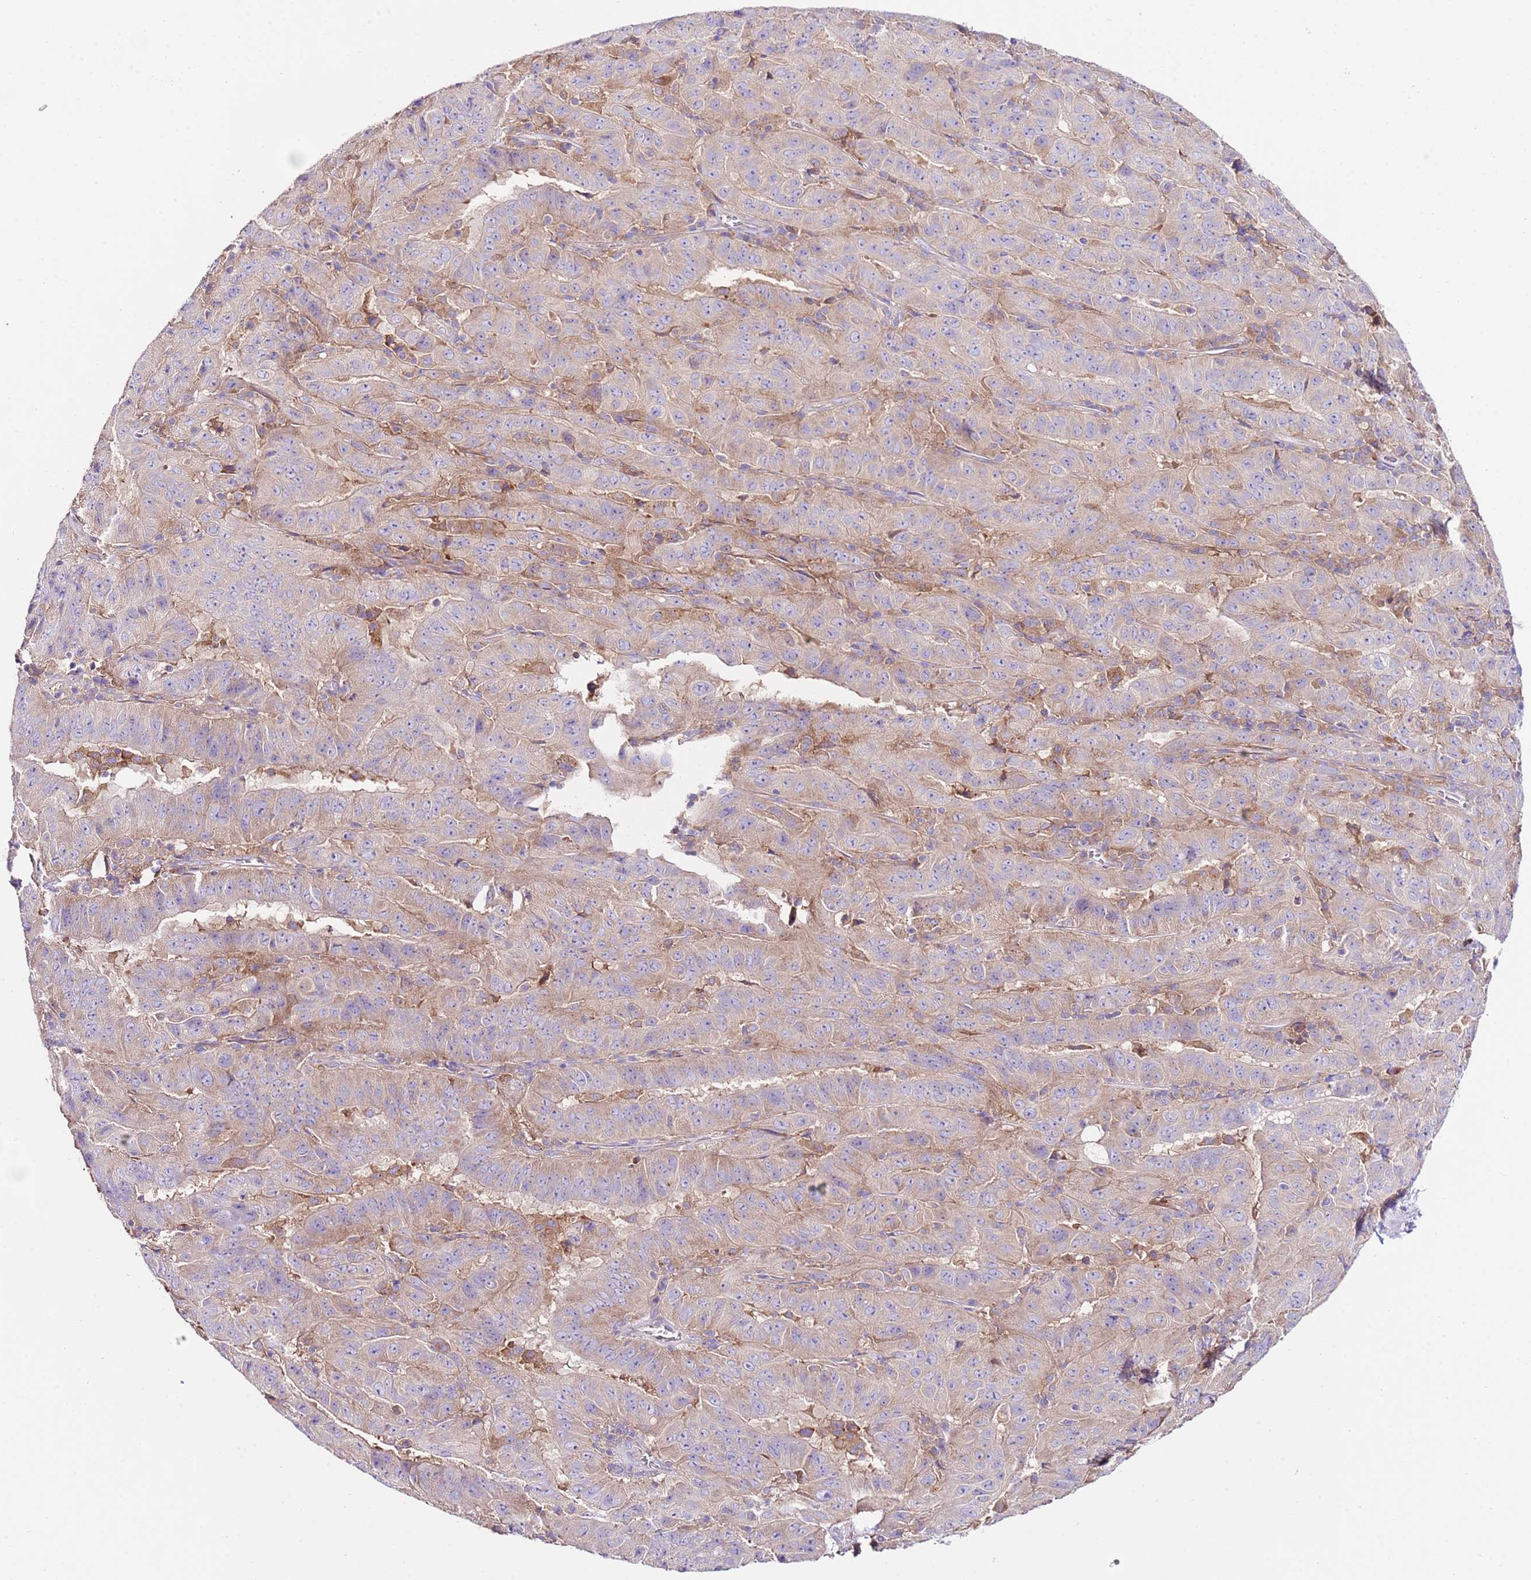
{"staining": {"intensity": "weak", "quantity": ">75%", "location": "cytoplasmic/membranous"}, "tissue": "pancreatic cancer", "cell_type": "Tumor cells", "image_type": "cancer", "snomed": [{"axis": "morphology", "description": "Adenocarcinoma, NOS"}, {"axis": "topography", "description": "Pancreas"}], "caption": "Immunohistochemistry (IHC) of pancreatic cancer (adenocarcinoma) shows low levels of weak cytoplasmic/membranous expression in approximately >75% of tumor cells. (Brightfield microscopy of DAB IHC at high magnification).", "gene": "RPS10", "patient": {"sex": "male", "age": 63}}